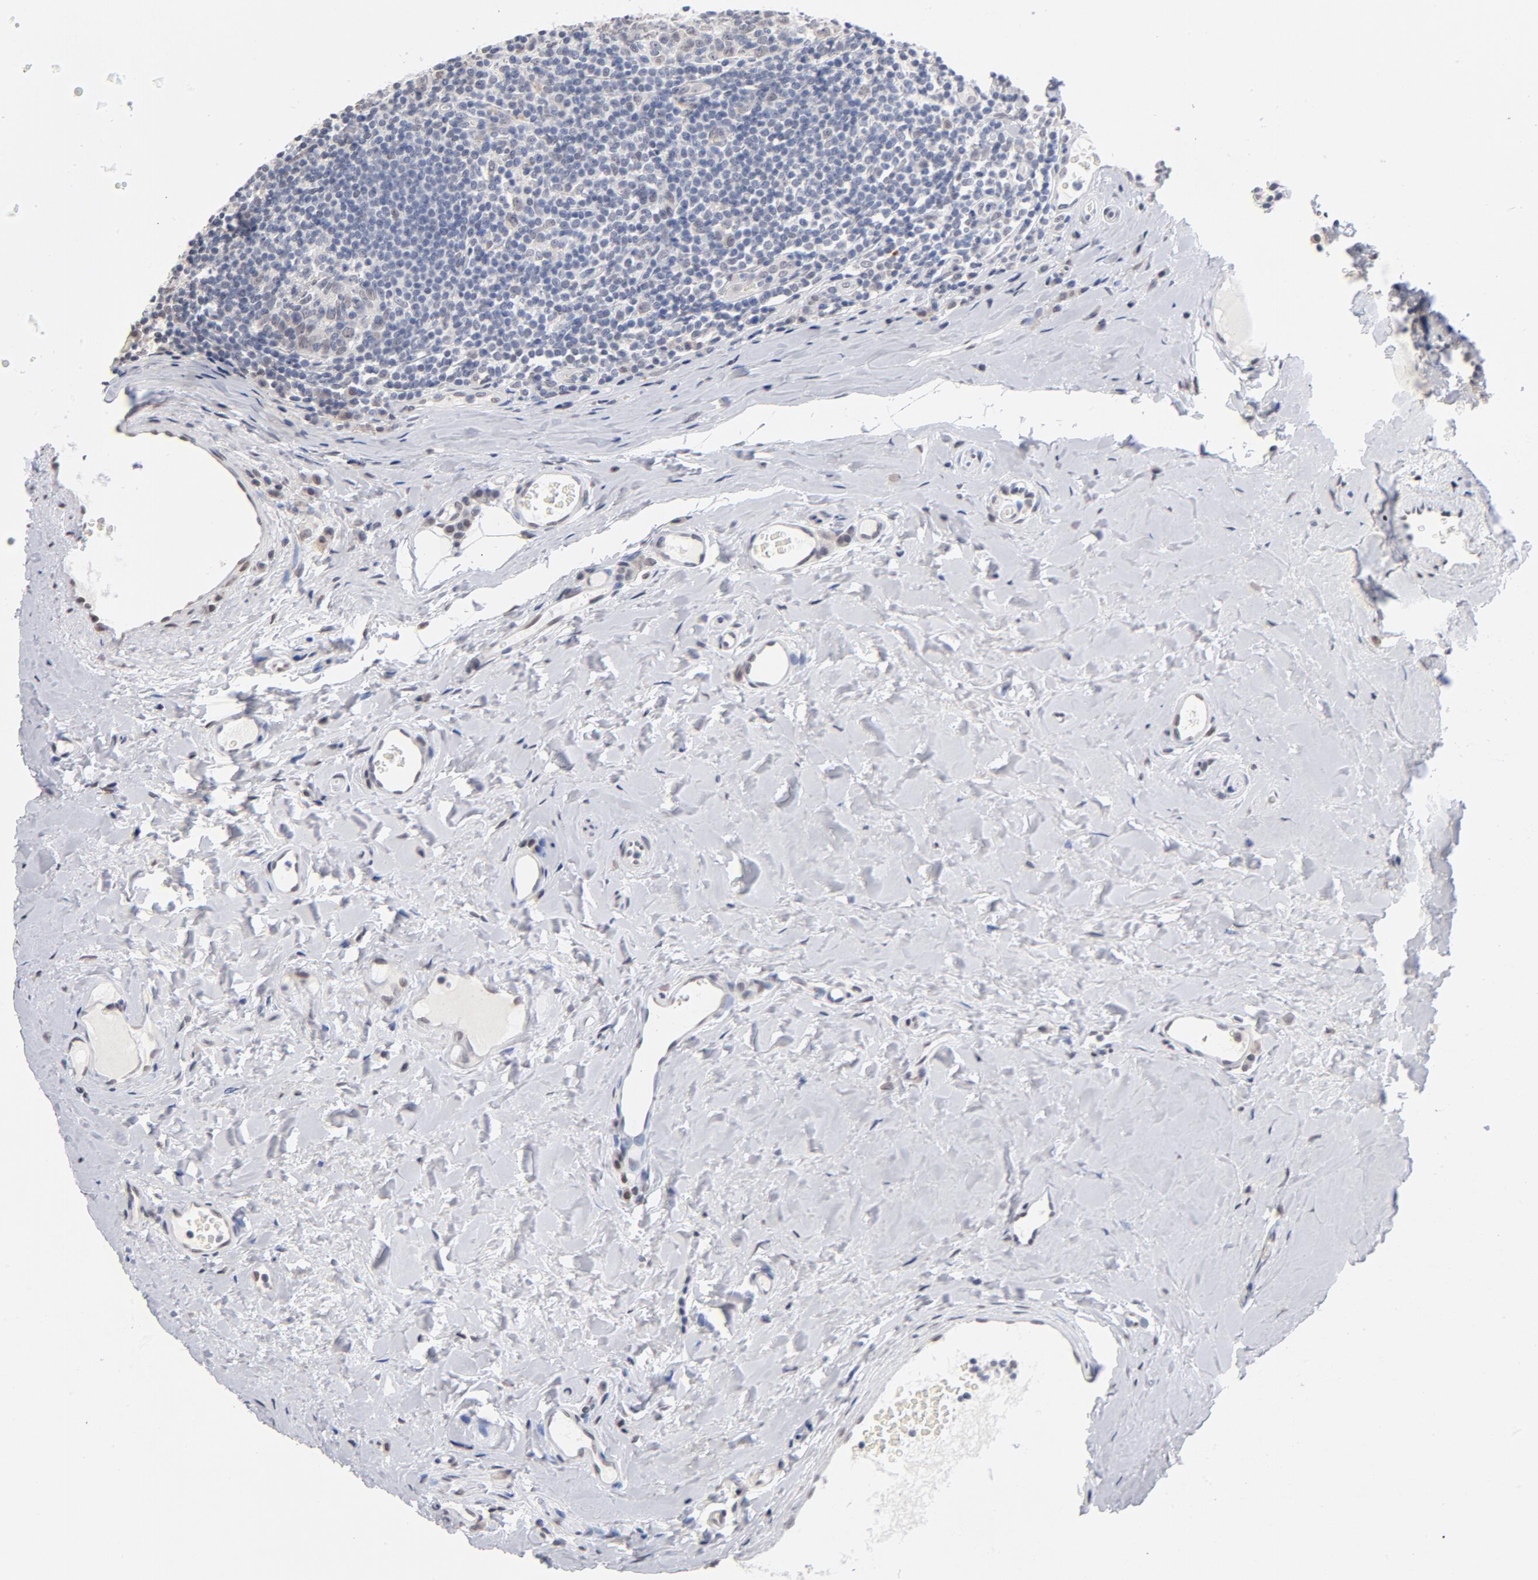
{"staining": {"intensity": "negative", "quantity": "none", "location": "none"}, "tissue": "tonsil", "cell_type": "Germinal center cells", "image_type": "normal", "snomed": [{"axis": "morphology", "description": "Normal tissue, NOS"}, {"axis": "topography", "description": "Tonsil"}], "caption": "An IHC histopathology image of normal tonsil is shown. There is no staining in germinal center cells of tonsil.", "gene": "RBM3", "patient": {"sex": "male", "age": 31}}